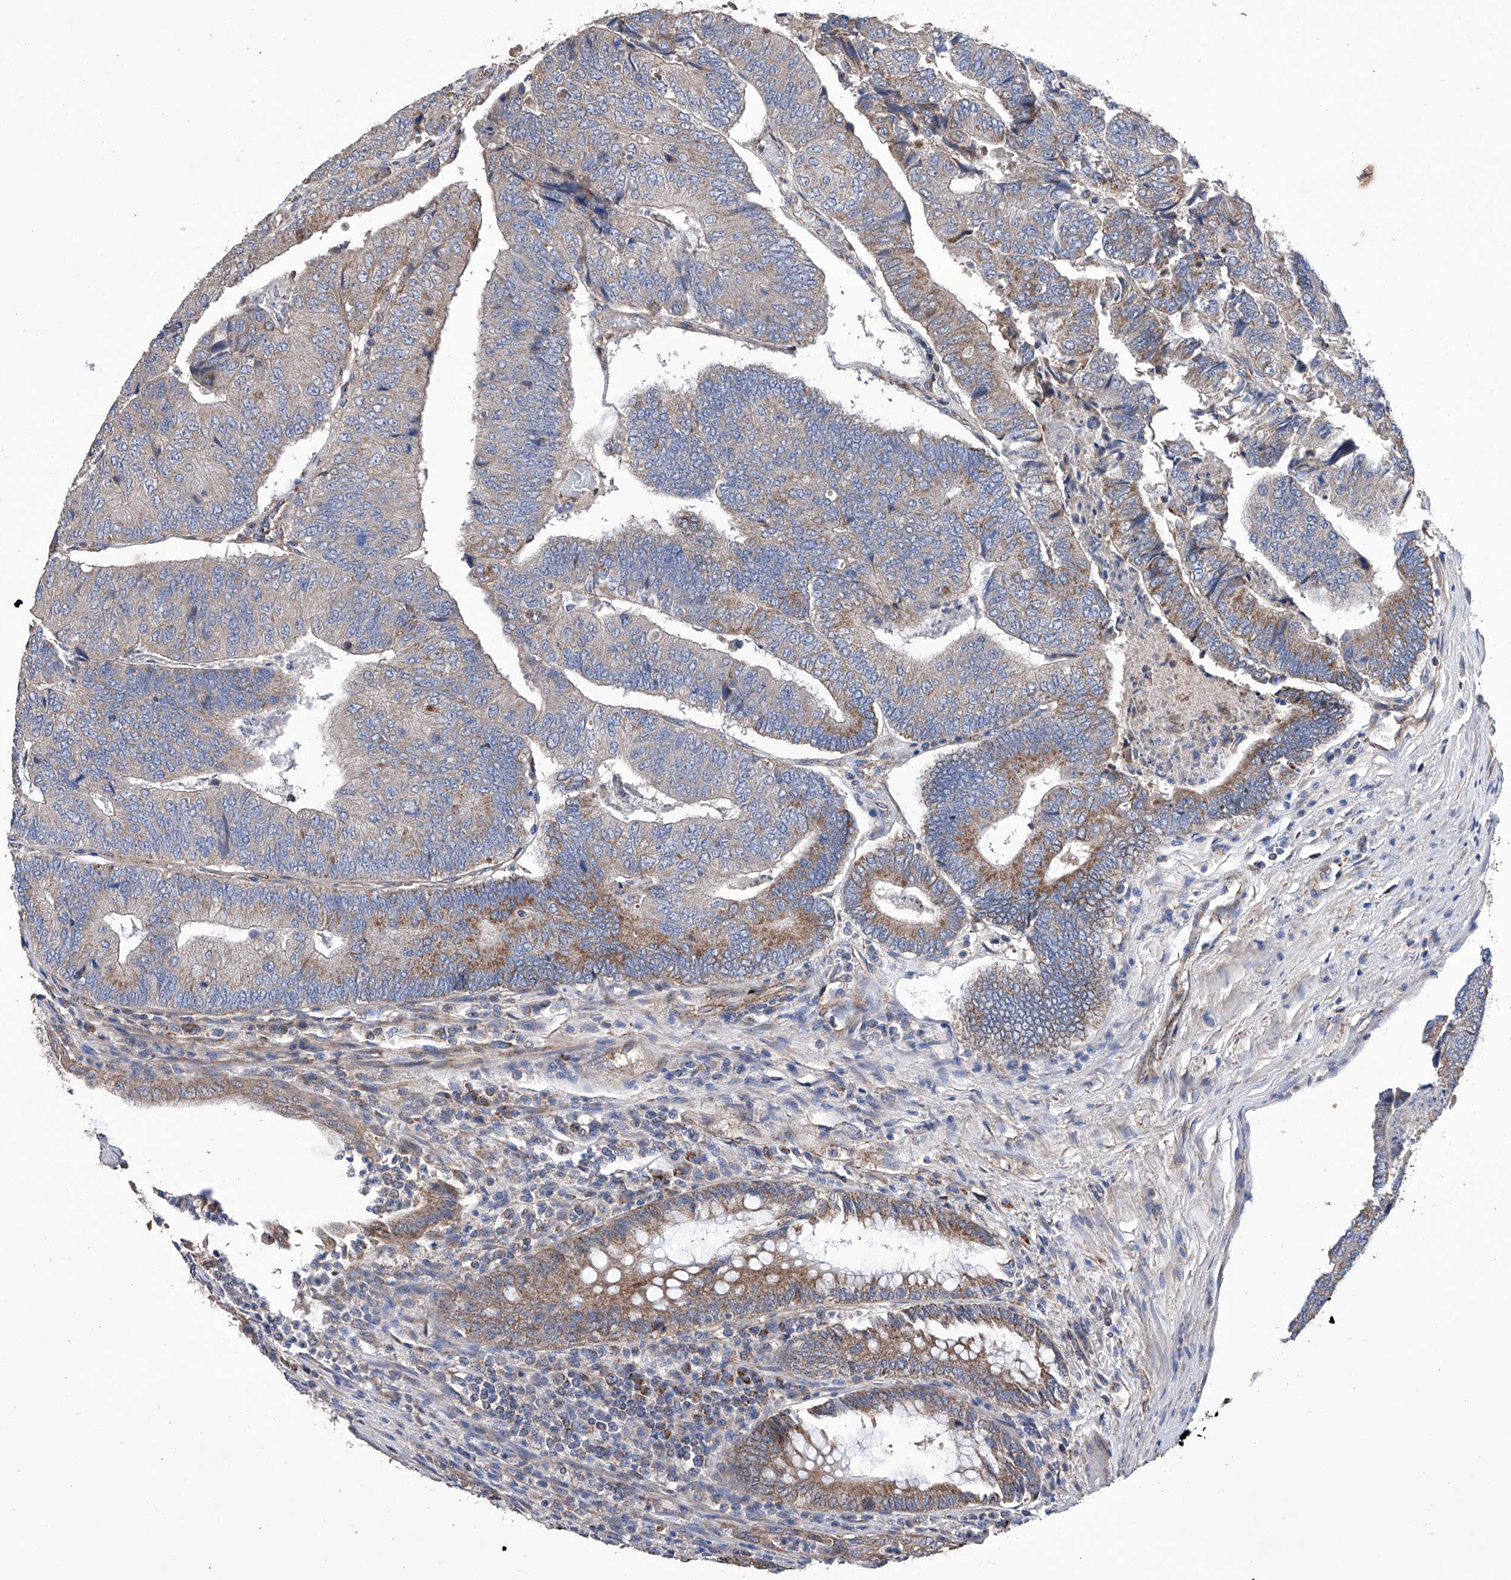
{"staining": {"intensity": "moderate", "quantity": "25%-75%", "location": "cytoplasmic/membranous"}, "tissue": "colorectal cancer", "cell_type": "Tumor cells", "image_type": "cancer", "snomed": [{"axis": "morphology", "description": "Adenocarcinoma, NOS"}, {"axis": "topography", "description": "Colon"}], "caption": "IHC micrograph of human colorectal cancer (adenocarcinoma) stained for a protein (brown), which demonstrates medium levels of moderate cytoplasmic/membranous staining in about 25%-75% of tumor cells.", "gene": "EFCAB2", "patient": {"sex": "female", "age": 67}}